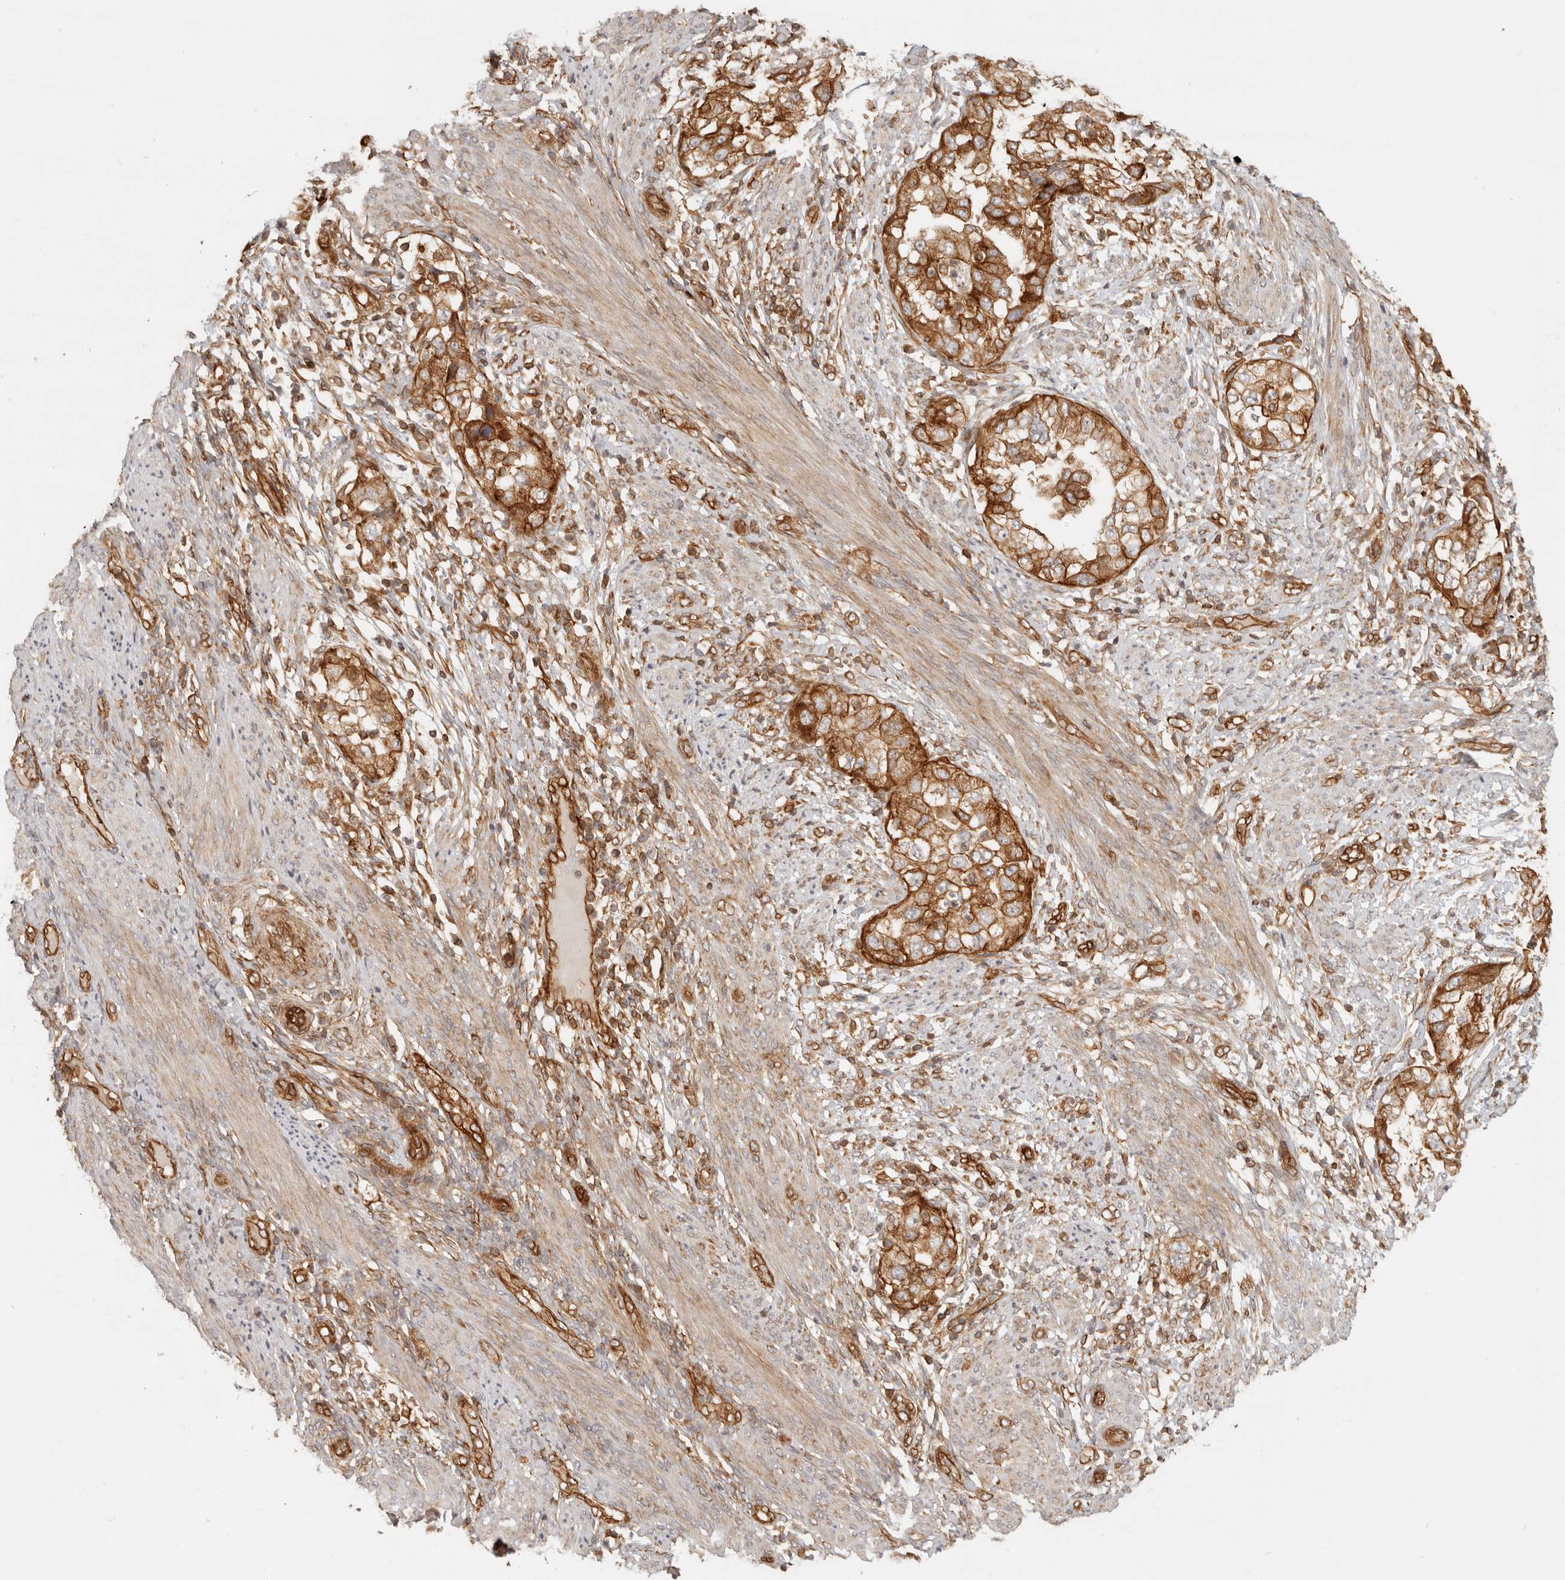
{"staining": {"intensity": "strong", "quantity": ">75%", "location": "cytoplasmic/membranous"}, "tissue": "endometrial cancer", "cell_type": "Tumor cells", "image_type": "cancer", "snomed": [{"axis": "morphology", "description": "Adenocarcinoma, NOS"}, {"axis": "topography", "description": "Endometrium"}], "caption": "Protein expression analysis of human endometrial cancer reveals strong cytoplasmic/membranous expression in about >75% of tumor cells.", "gene": "UFSP1", "patient": {"sex": "female", "age": 85}}